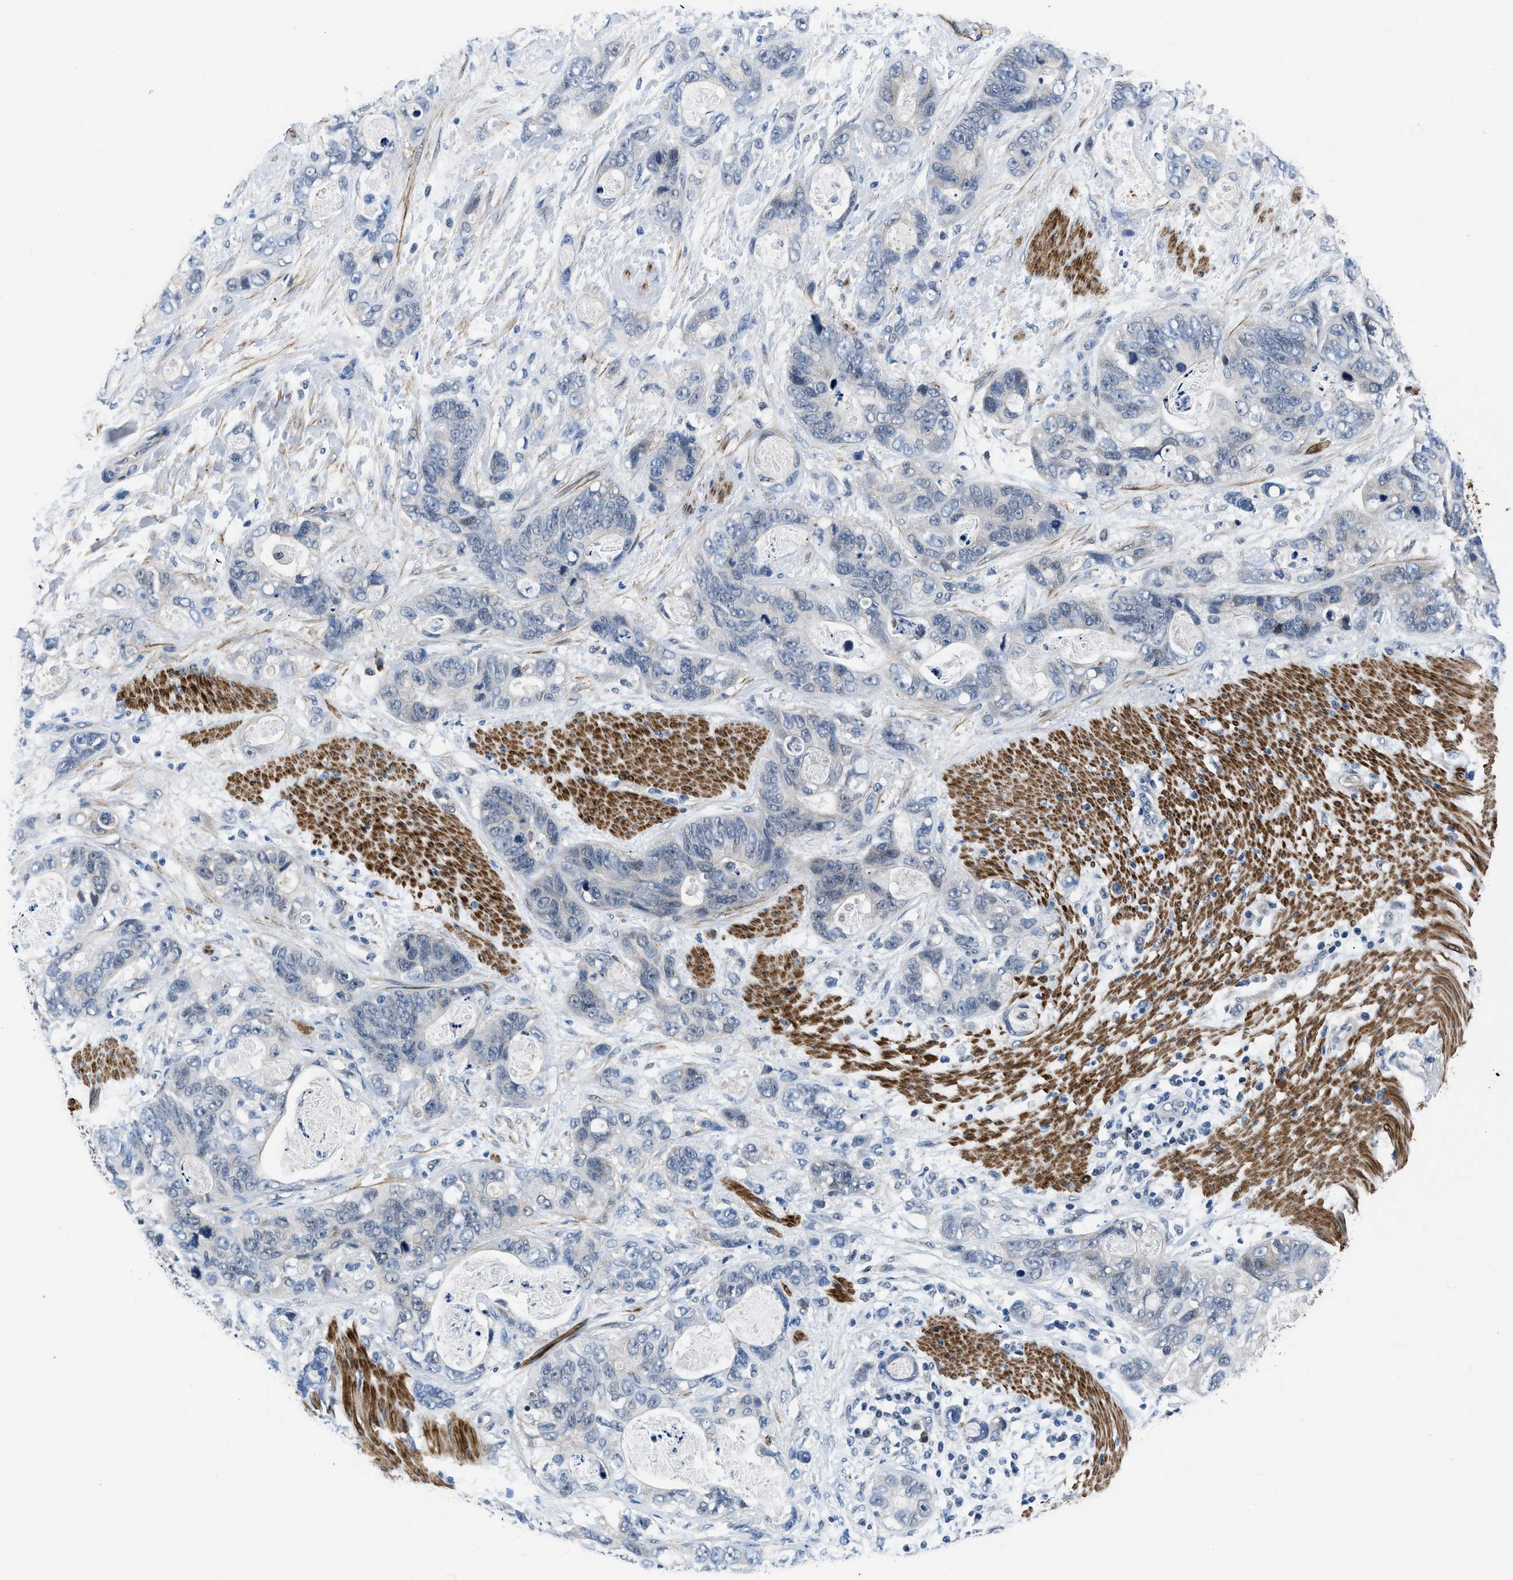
{"staining": {"intensity": "negative", "quantity": "none", "location": "none"}, "tissue": "stomach cancer", "cell_type": "Tumor cells", "image_type": "cancer", "snomed": [{"axis": "morphology", "description": "Normal tissue, NOS"}, {"axis": "morphology", "description": "Adenocarcinoma, NOS"}, {"axis": "topography", "description": "Stomach"}], "caption": "Immunohistochemistry of human stomach cancer (adenocarcinoma) exhibits no expression in tumor cells. The staining is performed using DAB (3,3'-diaminobenzidine) brown chromogen with nuclei counter-stained in using hematoxylin.", "gene": "LANCL2", "patient": {"sex": "female", "age": 89}}